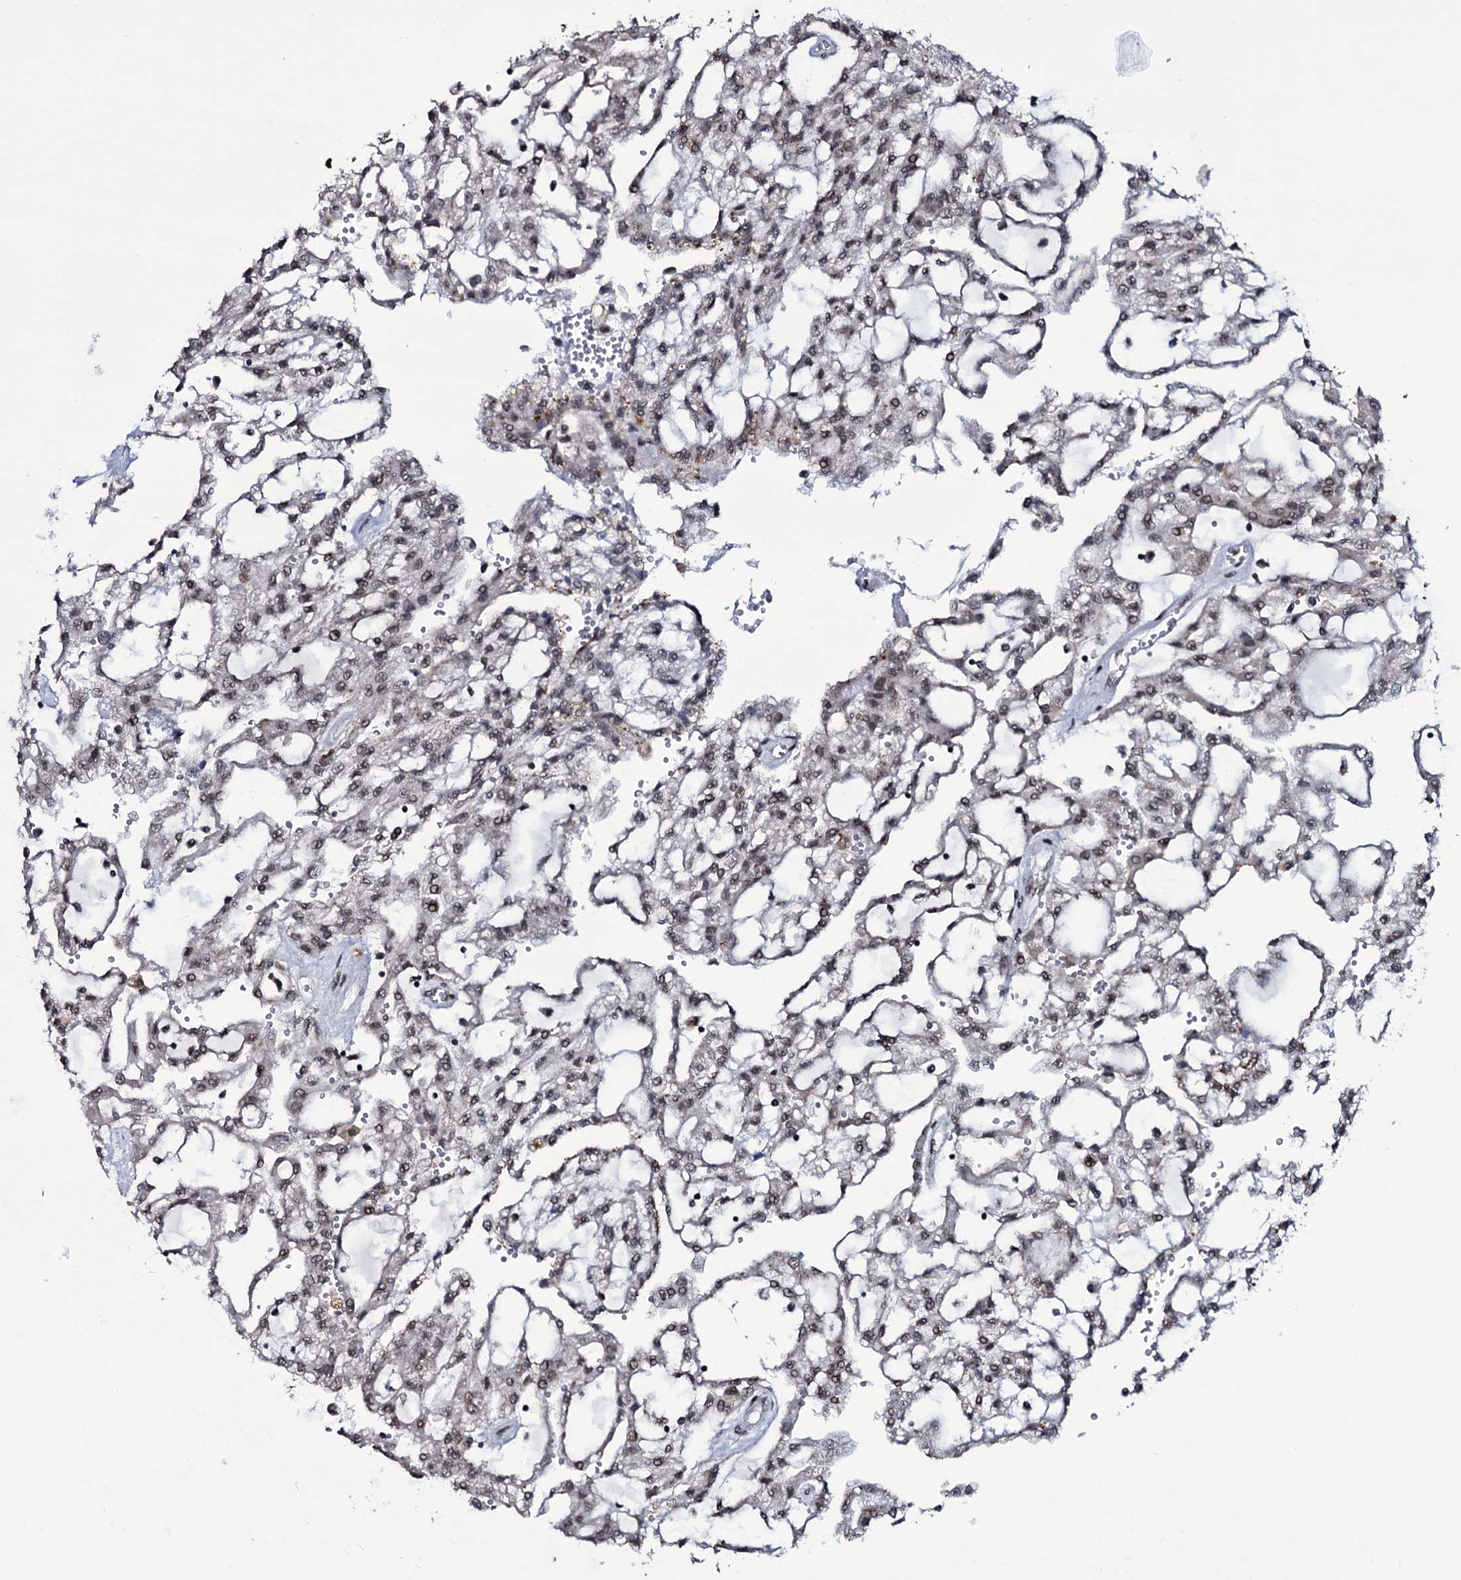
{"staining": {"intensity": "weak", "quantity": "<25%", "location": "nuclear"}, "tissue": "renal cancer", "cell_type": "Tumor cells", "image_type": "cancer", "snomed": [{"axis": "morphology", "description": "Adenocarcinoma, NOS"}, {"axis": "topography", "description": "Kidney"}], "caption": "High power microscopy image of an IHC photomicrograph of adenocarcinoma (renal), revealing no significant staining in tumor cells.", "gene": "ZMIZ2", "patient": {"sex": "male", "age": 63}}